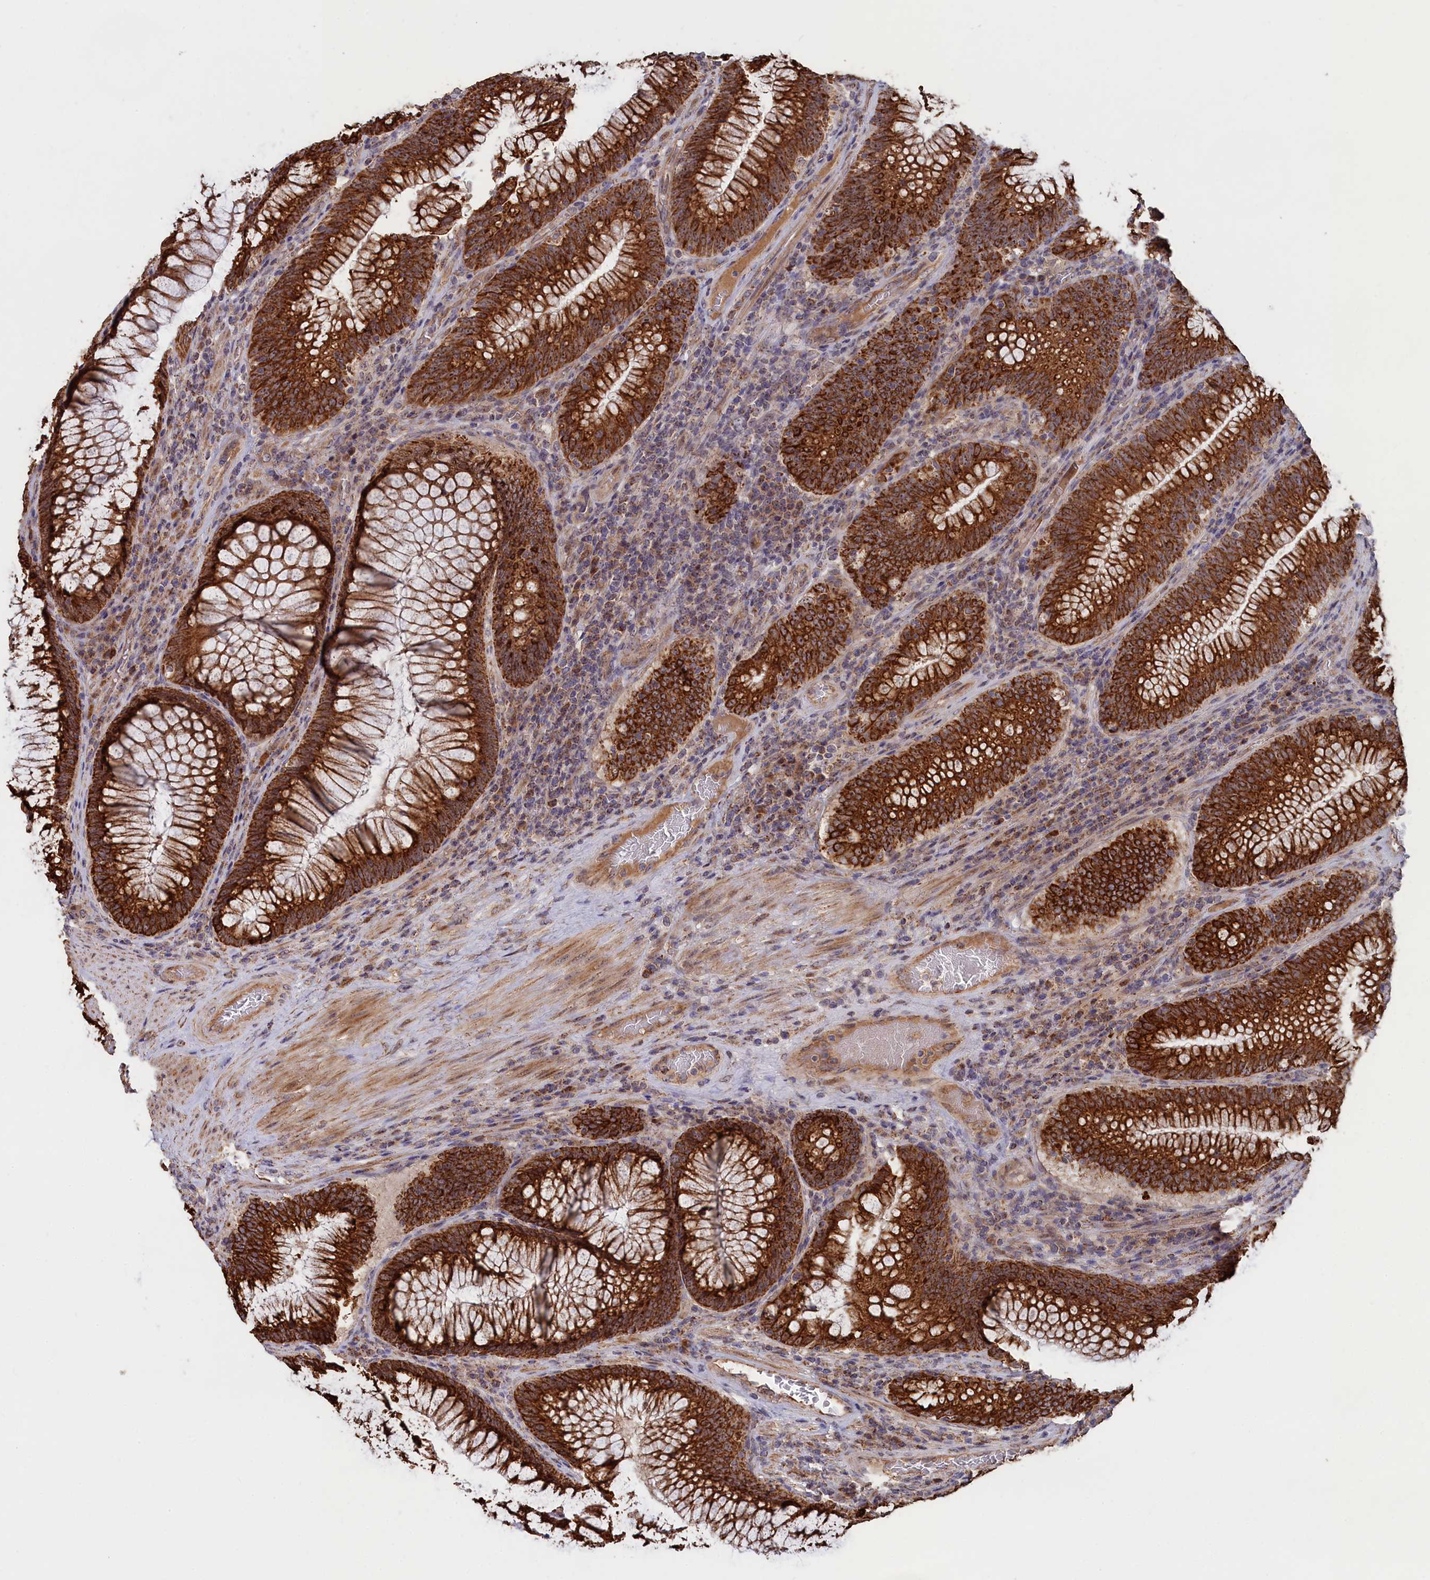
{"staining": {"intensity": "strong", "quantity": ">75%", "location": "cytoplasmic/membranous"}, "tissue": "colorectal cancer", "cell_type": "Tumor cells", "image_type": "cancer", "snomed": [{"axis": "morphology", "description": "Normal tissue, NOS"}, {"axis": "topography", "description": "Colon"}], "caption": "Colorectal cancer stained for a protein (brown) reveals strong cytoplasmic/membranous positive expression in about >75% of tumor cells.", "gene": "ZNF816", "patient": {"sex": "female", "age": 82}}